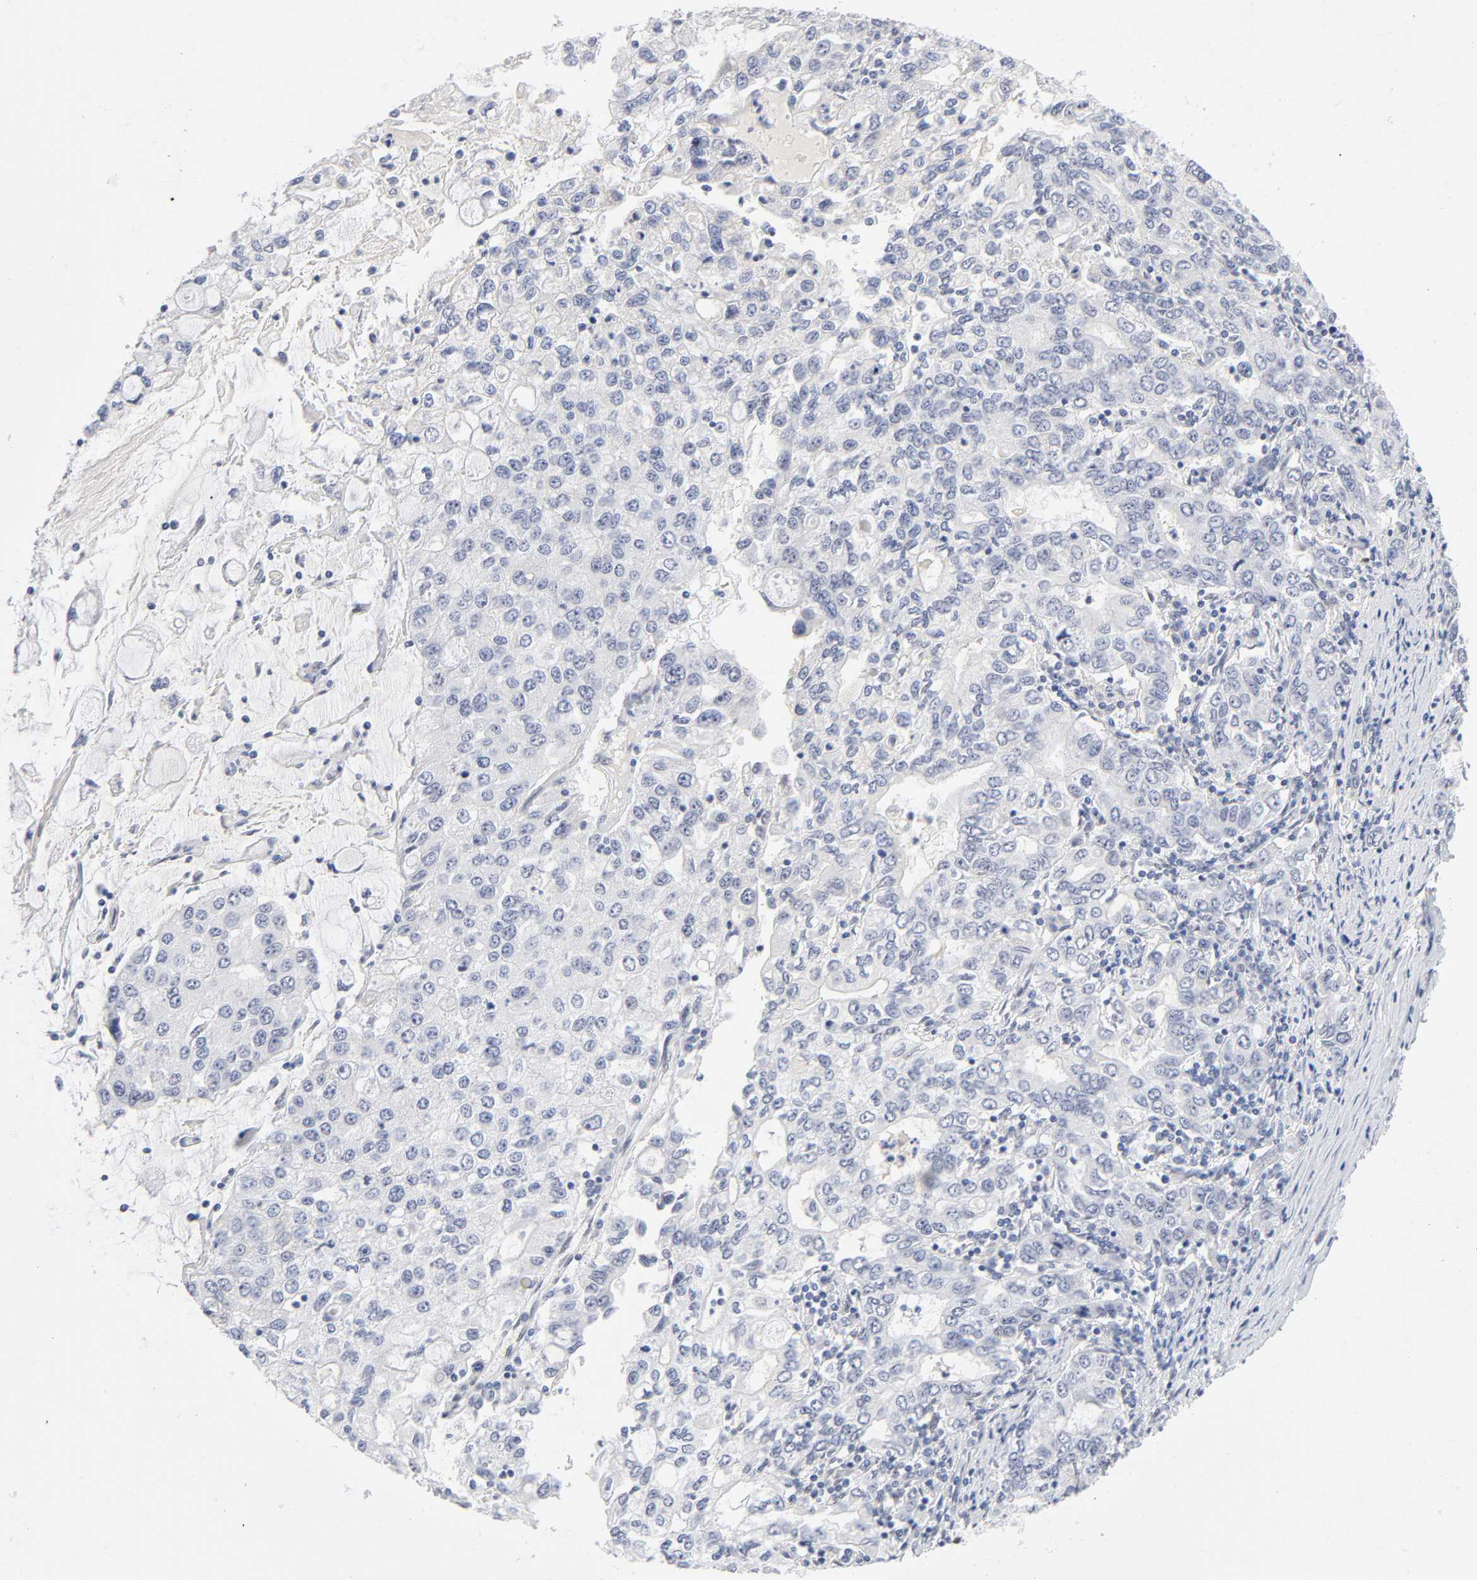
{"staining": {"intensity": "negative", "quantity": "none", "location": "none"}, "tissue": "stomach cancer", "cell_type": "Tumor cells", "image_type": "cancer", "snomed": [{"axis": "morphology", "description": "Adenocarcinoma, NOS"}, {"axis": "topography", "description": "Stomach, lower"}], "caption": "The IHC micrograph has no significant staining in tumor cells of stomach cancer (adenocarcinoma) tissue.", "gene": "NFIC", "patient": {"sex": "female", "age": 72}}